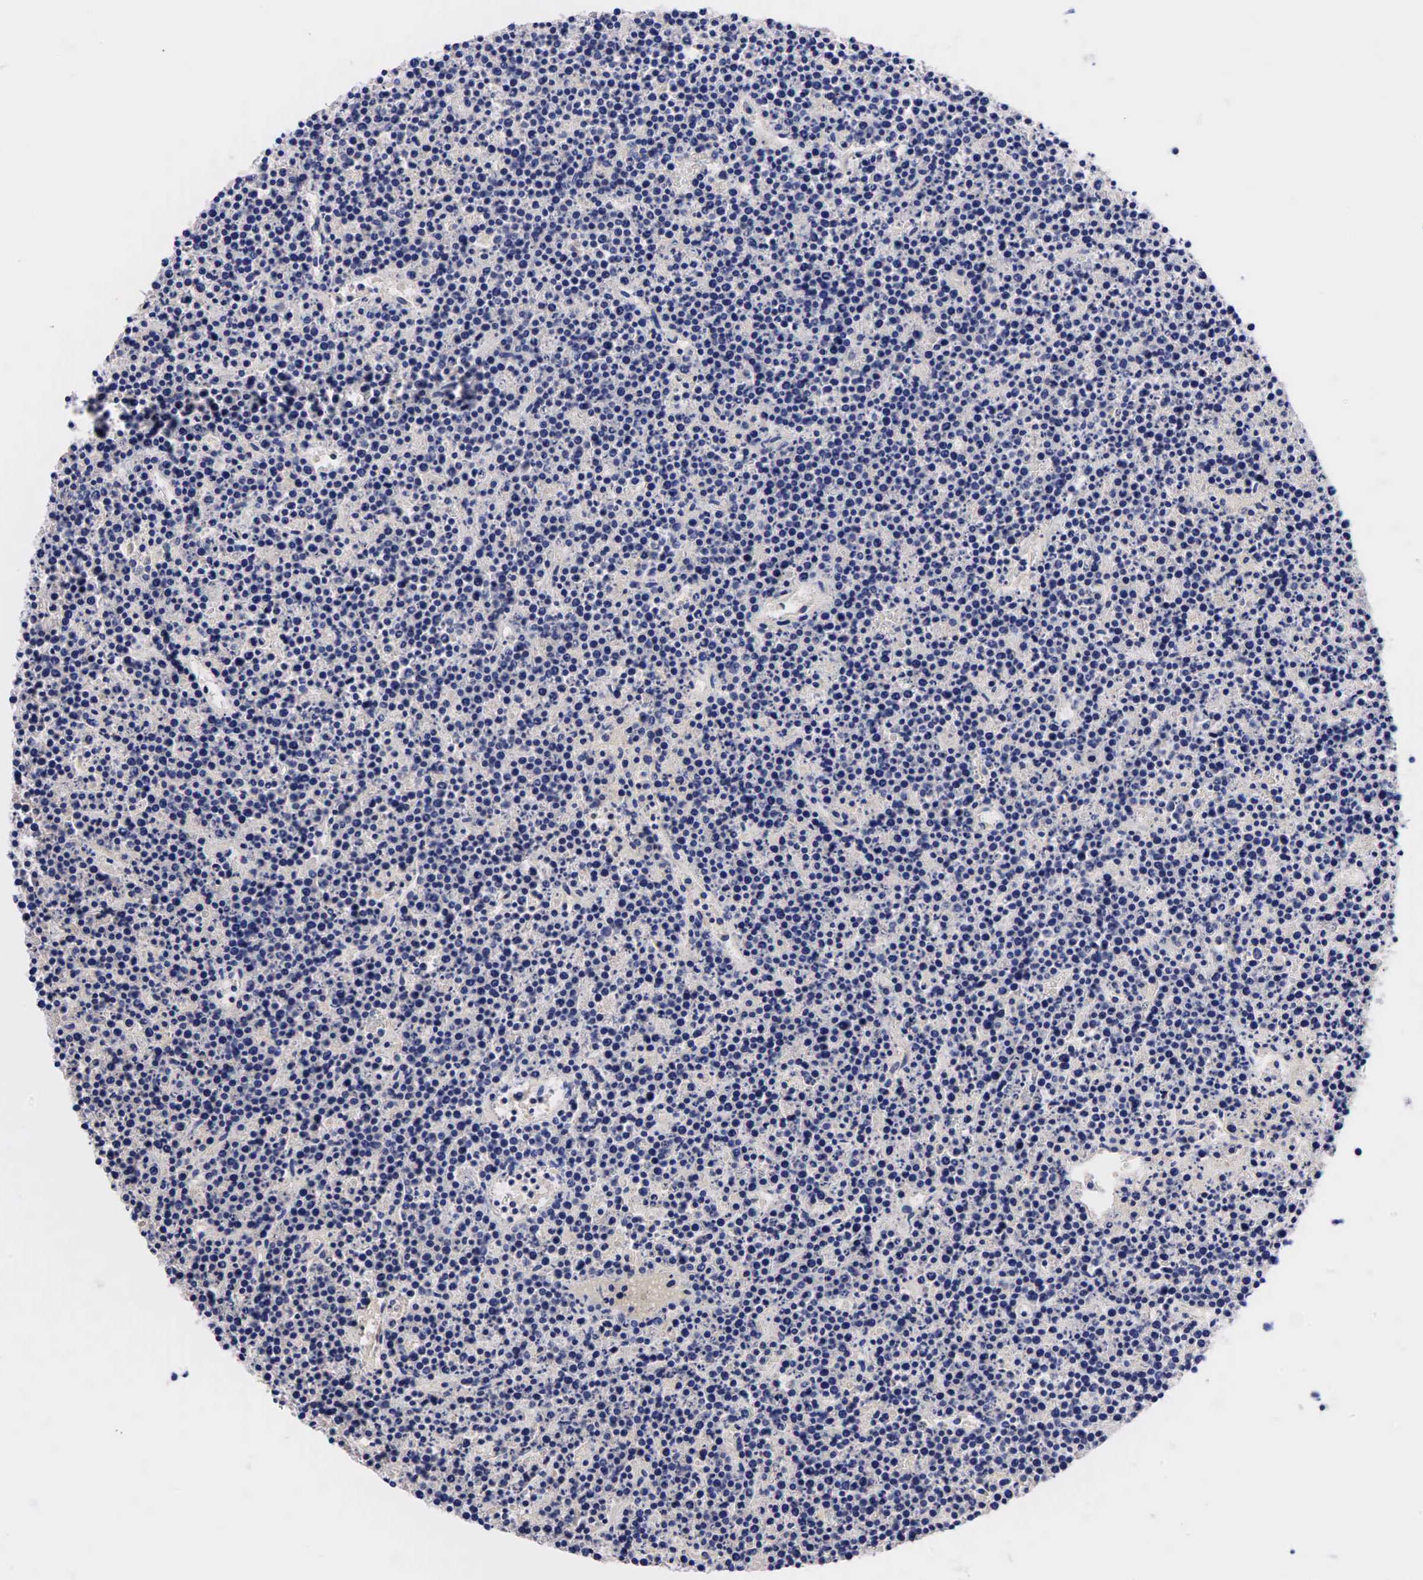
{"staining": {"intensity": "negative", "quantity": "none", "location": "none"}, "tissue": "lymphoma", "cell_type": "Tumor cells", "image_type": "cancer", "snomed": [{"axis": "morphology", "description": "Malignant lymphoma, non-Hodgkin's type, High grade"}, {"axis": "topography", "description": "Ovary"}], "caption": "An image of human lymphoma is negative for staining in tumor cells. Brightfield microscopy of immunohistochemistry (IHC) stained with DAB (brown) and hematoxylin (blue), captured at high magnification.", "gene": "CCND1", "patient": {"sex": "female", "age": 56}}